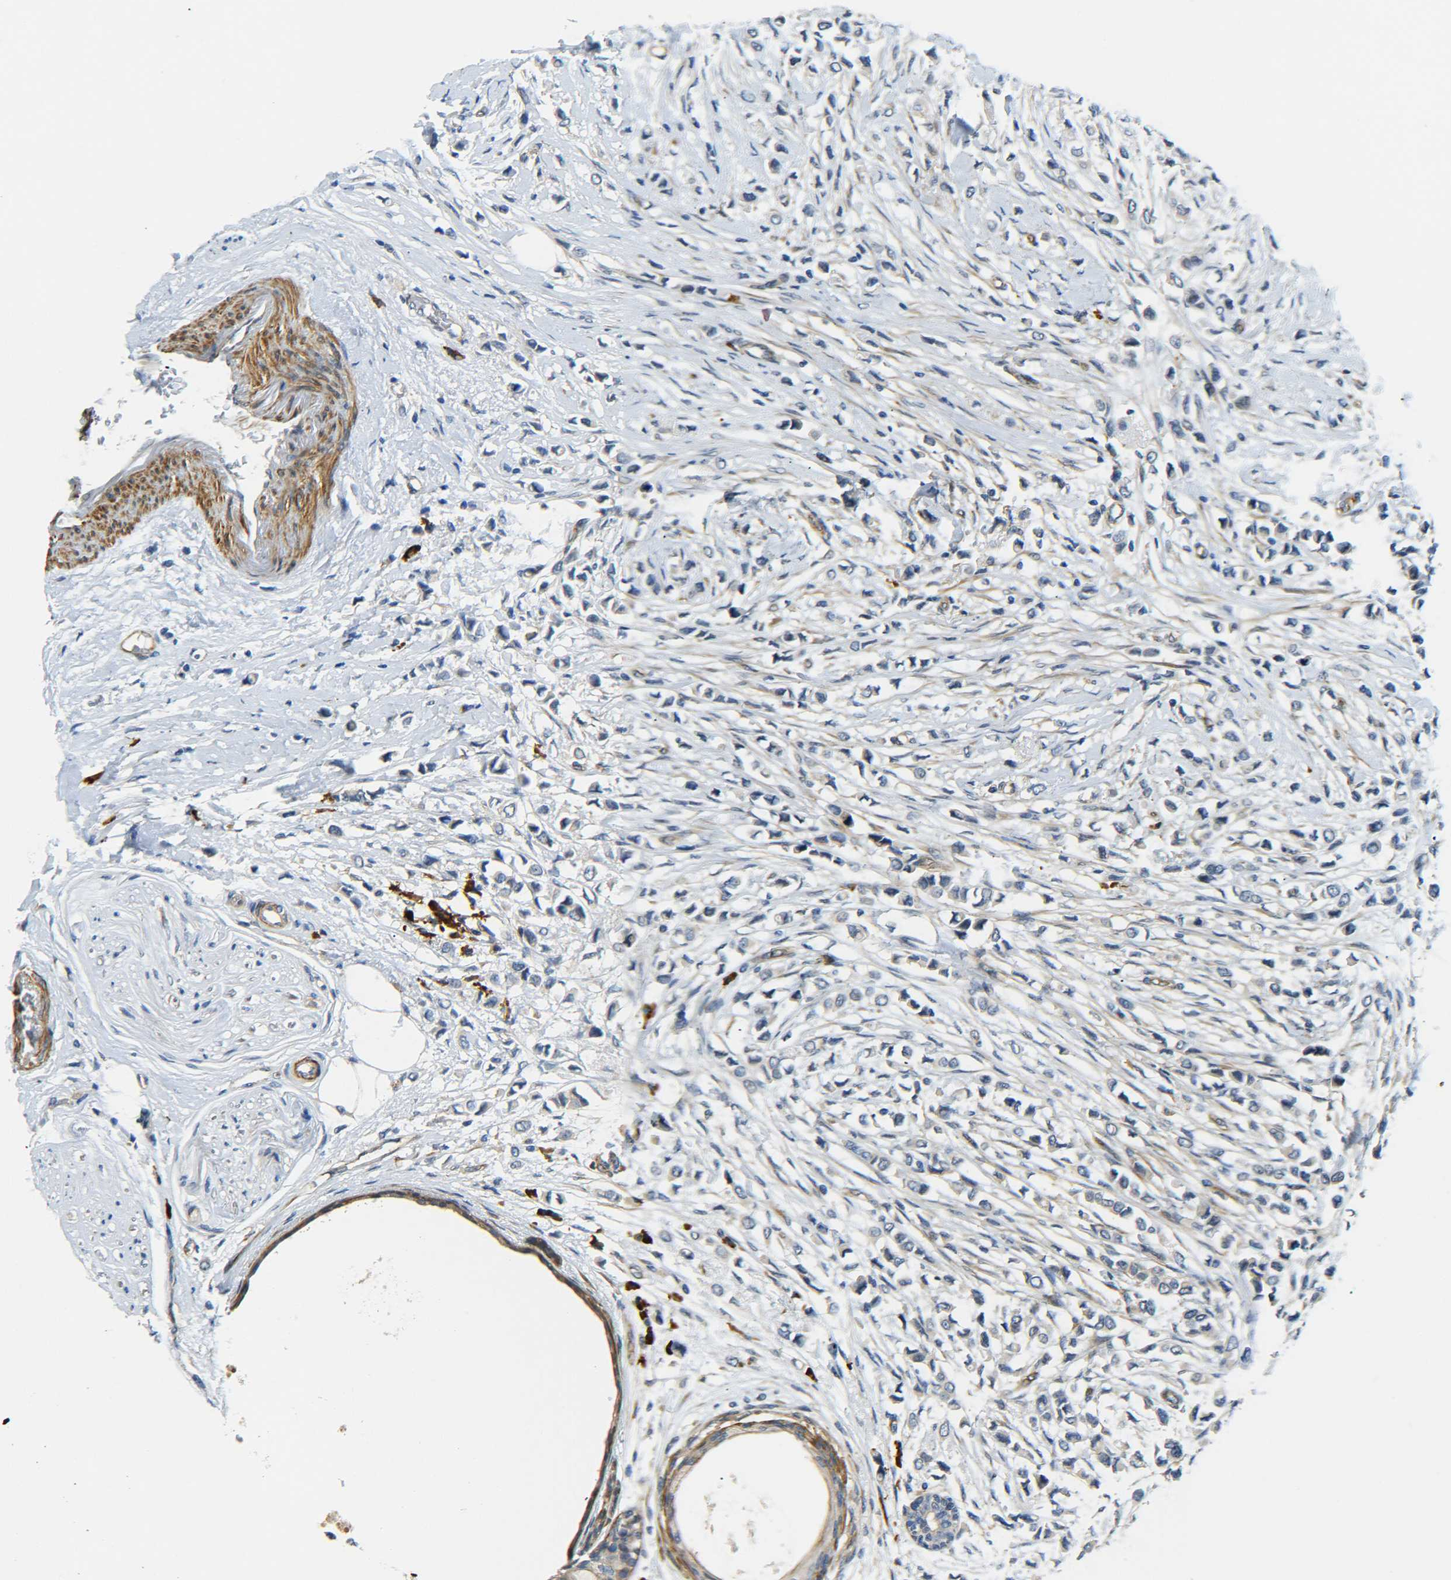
{"staining": {"intensity": "negative", "quantity": "none", "location": "none"}, "tissue": "breast cancer", "cell_type": "Tumor cells", "image_type": "cancer", "snomed": [{"axis": "morphology", "description": "Lobular carcinoma"}, {"axis": "topography", "description": "Breast"}], "caption": "Immunohistochemical staining of human lobular carcinoma (breast) shows no significant positivity in tumor cells.", "gene": "MEIS1", "patient": {"sex": "female", "age": 51}}